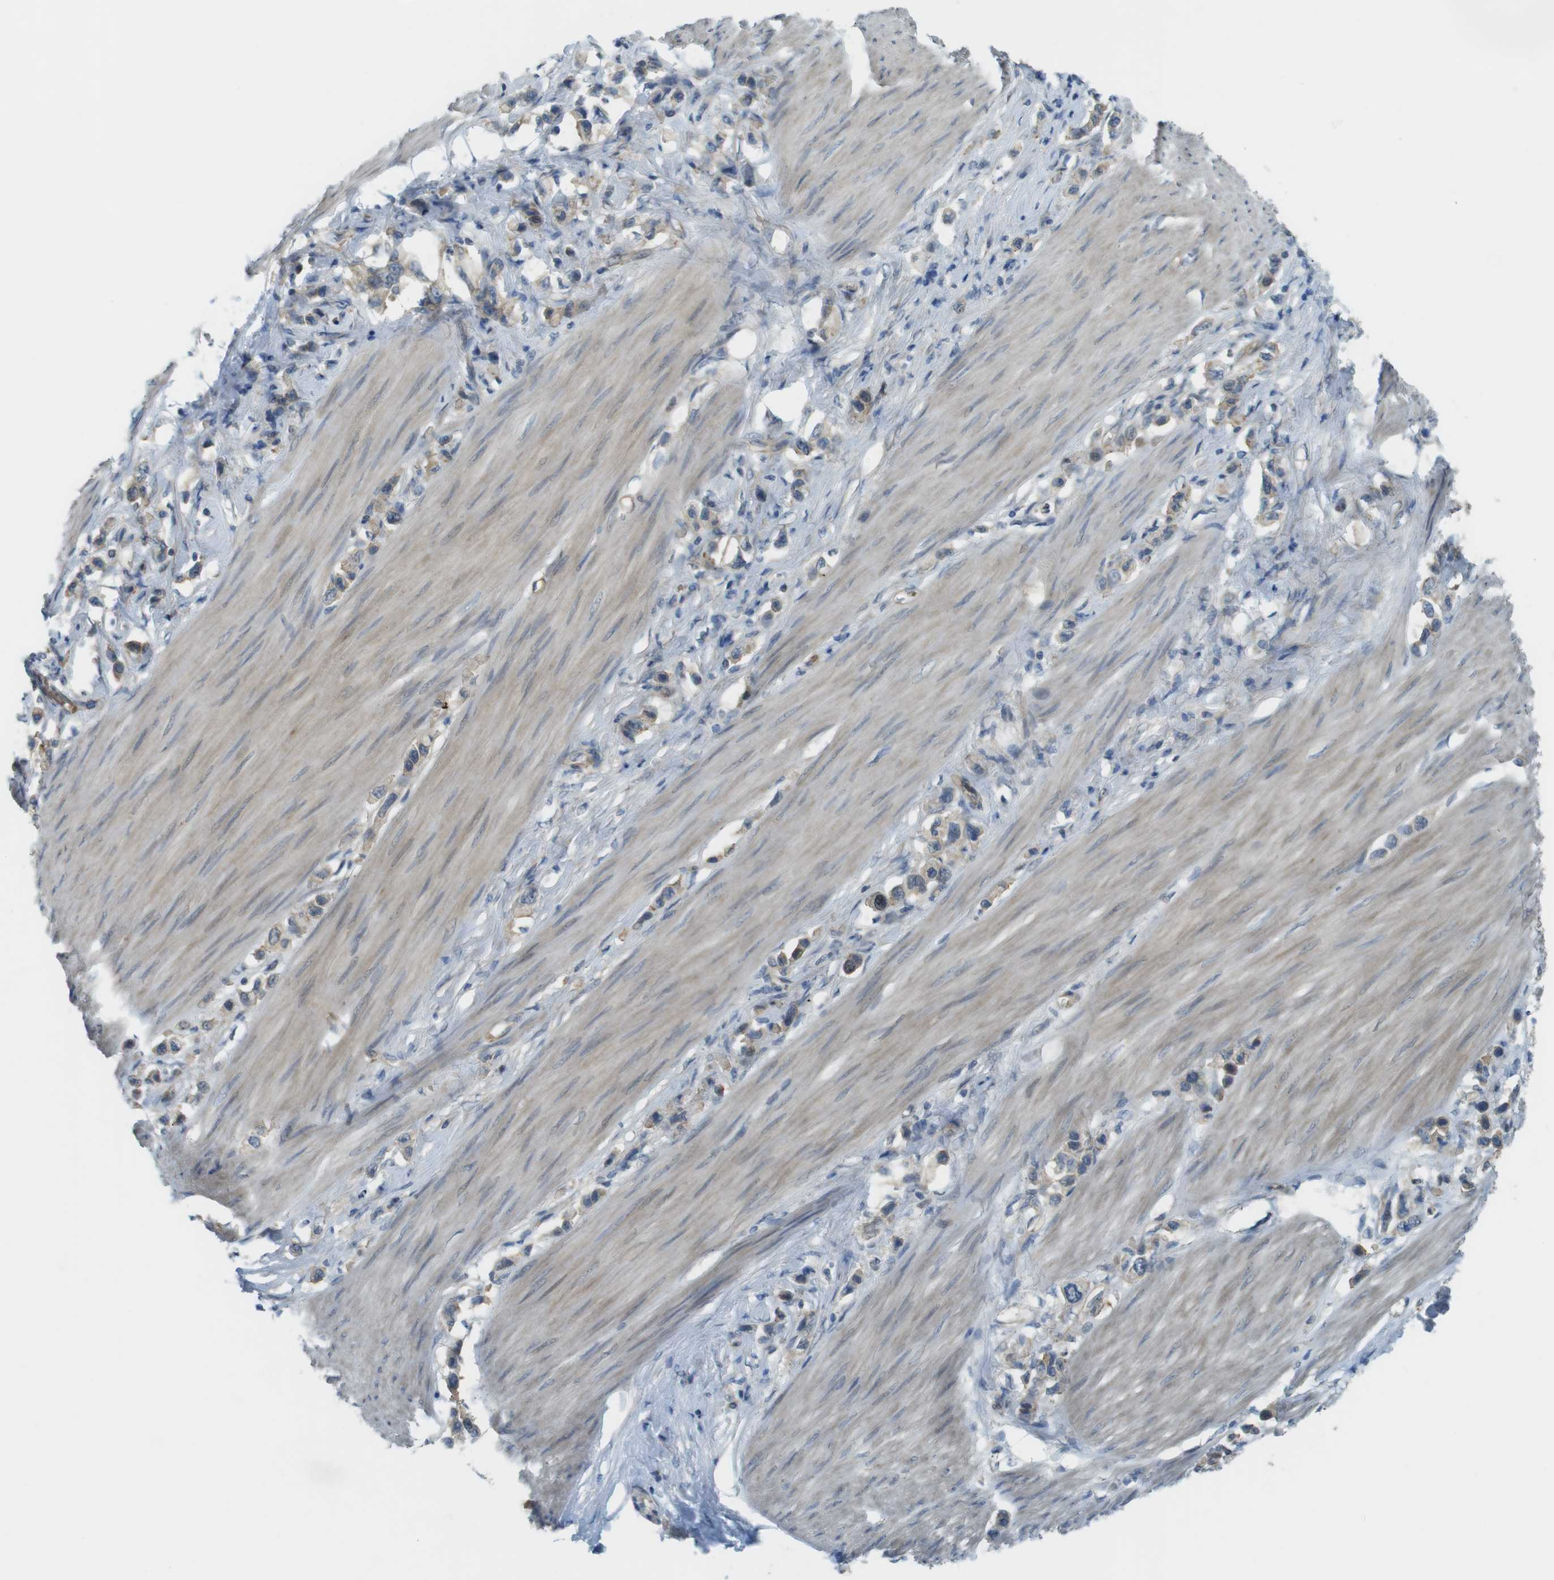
{"staining": {"intensity": "weak", "quantity": "25%-75%", "location": "cytoplasmic/membranous"}, "tissue": "stomach cancer", "cell_type": "Tumor cells", "image_type": "cancer", "snomed": [{"axis": "morphology", "description": "Adenocarcinoma, NOS"}, {"axis": "topography", "description": "Stomach"}], "caption": "The immunohistochemical stain highlights weak cytoplasmic/membranous staining in tumor cells of stomach cancer tissue. (DAB (3,3'-diaminobenzidine) = brown stain, brightfield microscopy at high magnification).", "gene": "ABHD15", "patient": {"sex": "female", "age": 65}}